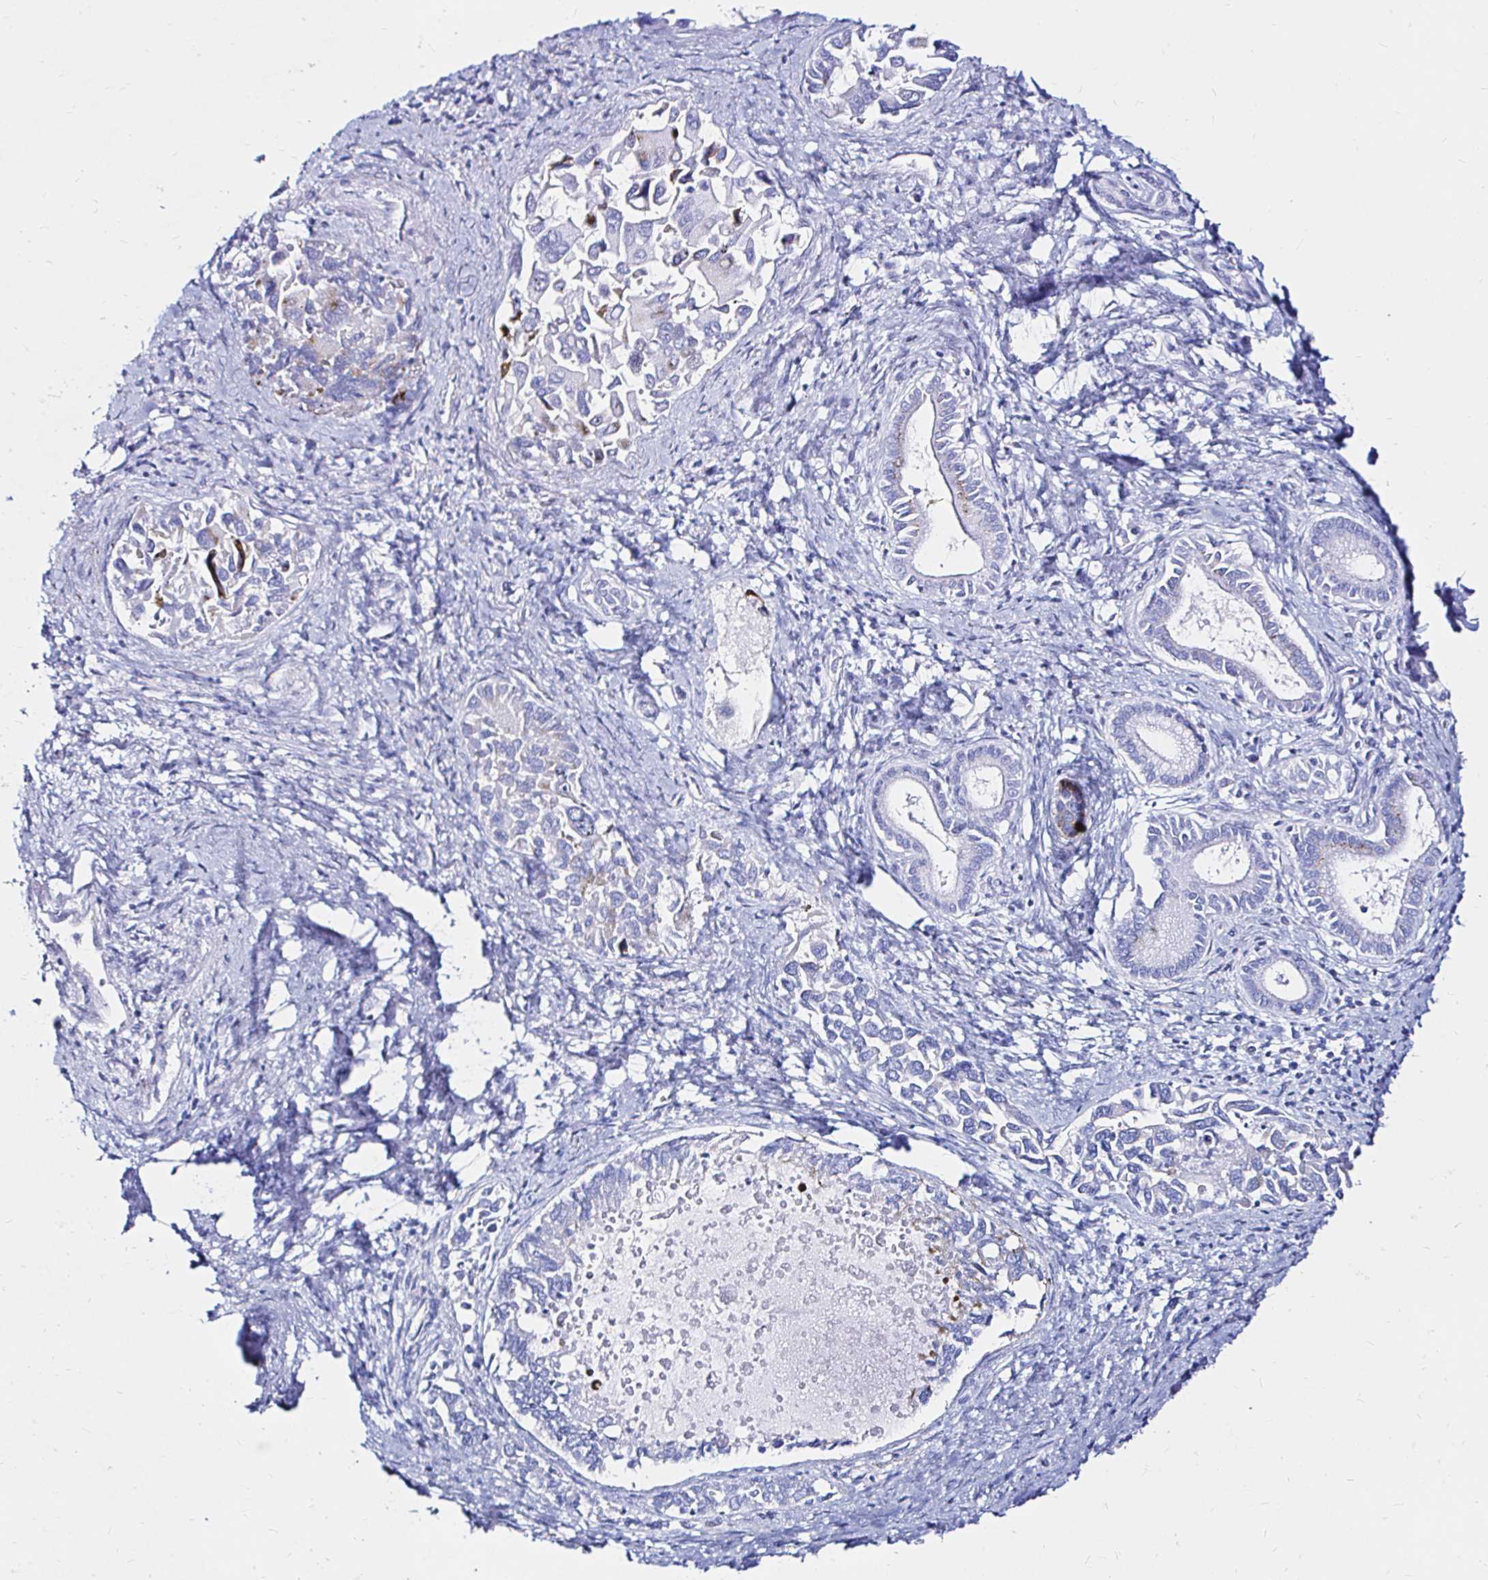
{"staining": {"intensity": "weak", "quantity": "<25%", "location": "cytoplasmic/membranous"}, "tissue": "liver cancer", "cell_type": "Tumor cells", "image_type": "cancer", "snomed": [{"axis": "morphology", "description": "Cholangiocarcinoma"}, {"axis": "topography", "description": "Liver"}], "caption": "Micrograph shows no protein positivity in tumor cells of liver cancer tissue. The staining is performed using DAB (3,3'-diaminobenzidine) brown chromogen with nuclei counter-stained in using hematoxylin.", "gene": "ZNF432", "patient": {"sex": "male", "age": 66}}